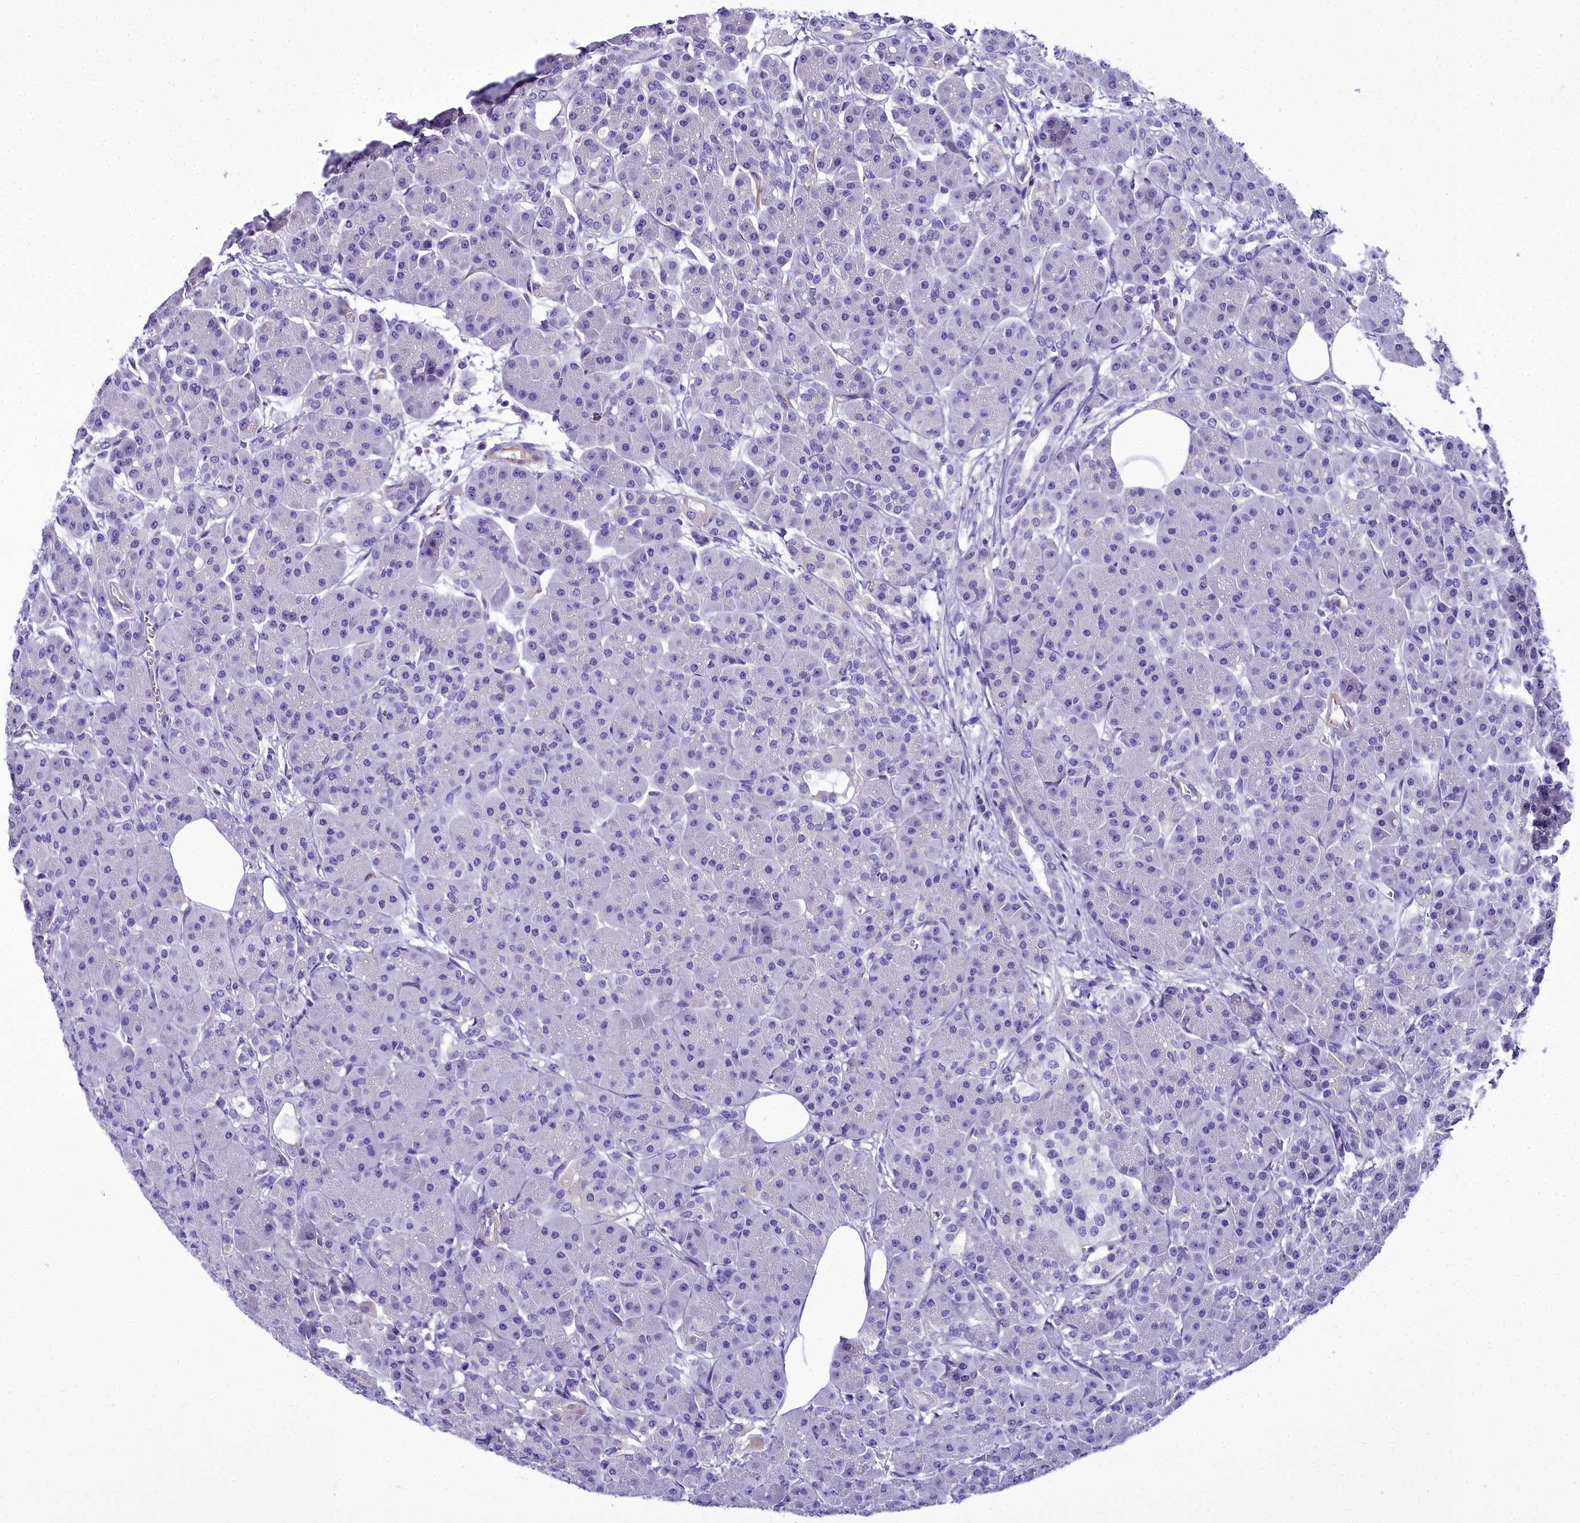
{"staining": {"intensity": "negative", "quantity": "none", "location": "none"}, "tissue": "pancreas", "cell_type": "Exocrine glandular cells", "image_type": "normal", "snomed": [{"axis": "morphology", "description": "Normal tissue, NOS"}, {"axis": "topography", "description": "Pancreas"}], "caption": "The image displays no staining of exocrine glandular cells in benign pancreas.", "gene": "TIMM22", "patient": {"sex": "male", "age": 63}}